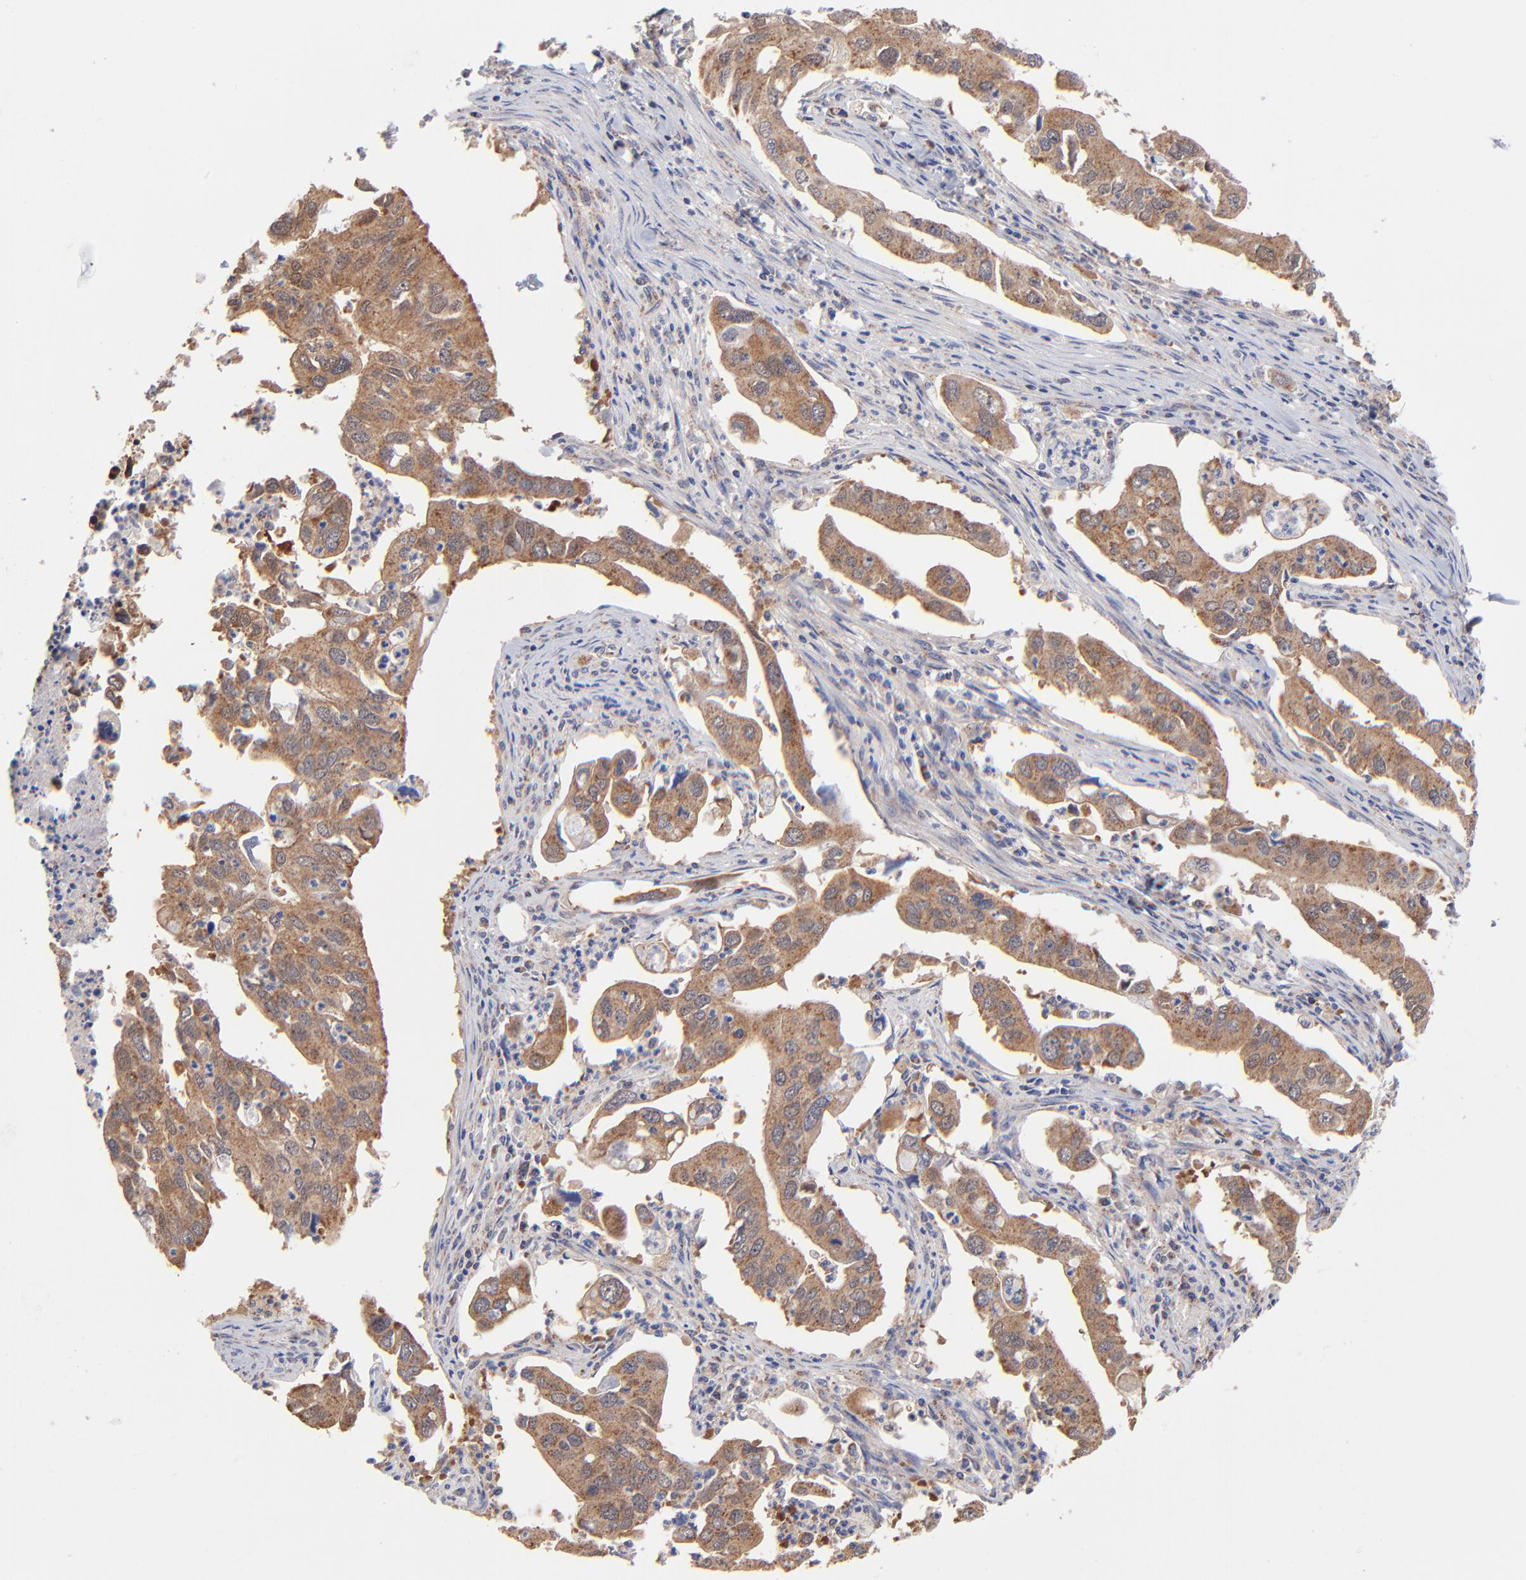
{"staining": {"intensity": "moderate", "quantity": ">75%", "location": "cytoplasmic/membranous"}, "tissue": "lung cancer", "cell_type": "Tumor cells", "image_type": "cancer", "snomed": [{"axis": "morphology", "description": "Adenocarcinoma, NOS"}, {"axis": "topography", "description": "Lung"}], "caption": "This is a micrograph of immunohistochemistry staining of adenocarcinoma (lung), which shows moderate expression in the cytoplasmic/membranous of tumor cells.", "gene": "FBXL12", "patient": {"sex": "male", "age": 48}}